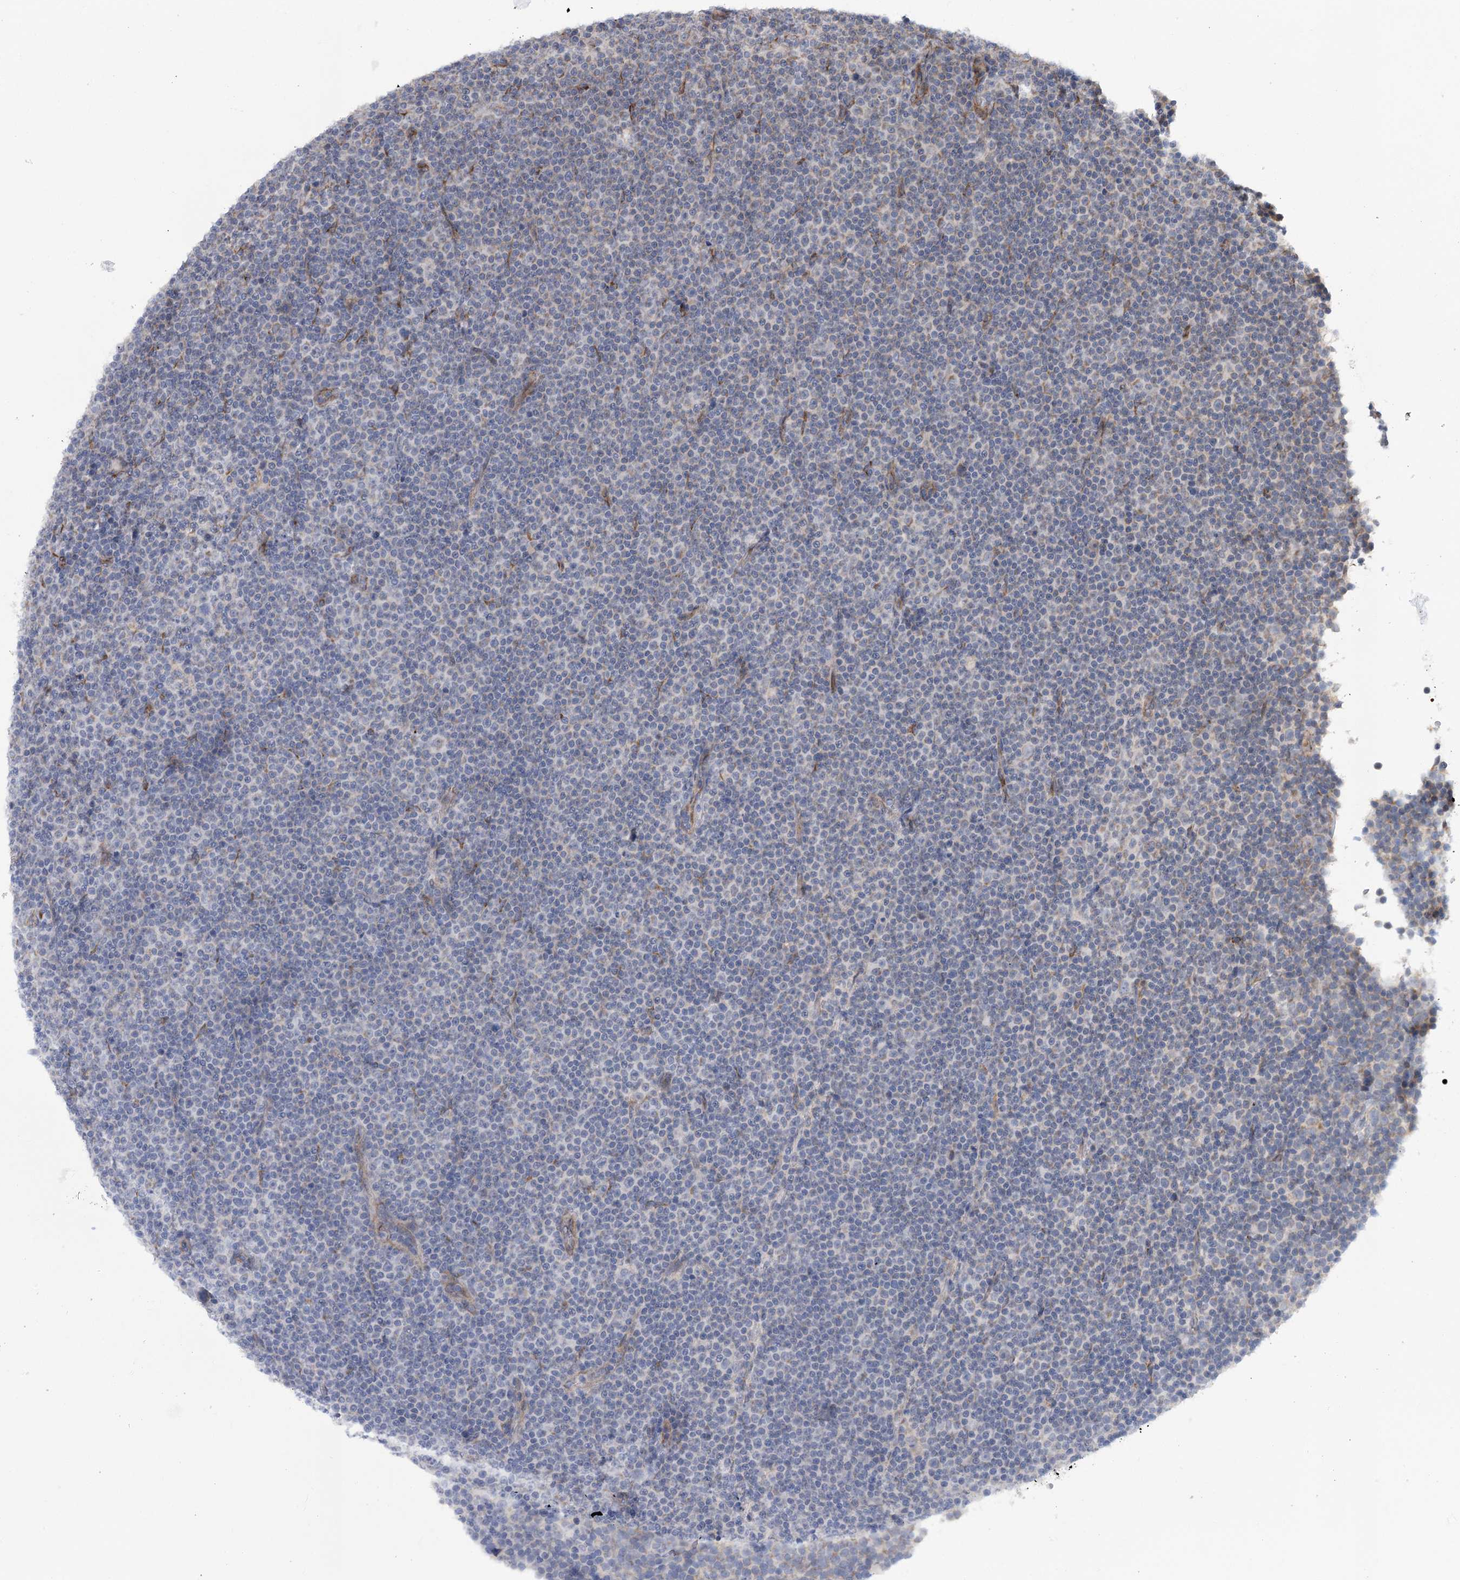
{"staining": {"intensity": "negative", "quantity": "none", "location": "none"}, "tissue": "lymphoma", "cell_type": "Tumor cells", "image_type": "cancer", "snomed": [{"axis": "morphology", "description": "Malignant lymphoma, non-Hodgkin's type, Low grade"}, {"axis": "topography", "description": "Lymph node"}], "caption": "Tumor cells are negative for brown protein staining in lymphoma.", "gene": "CIB4", "patient": {"sex": "female", "age": 67}}